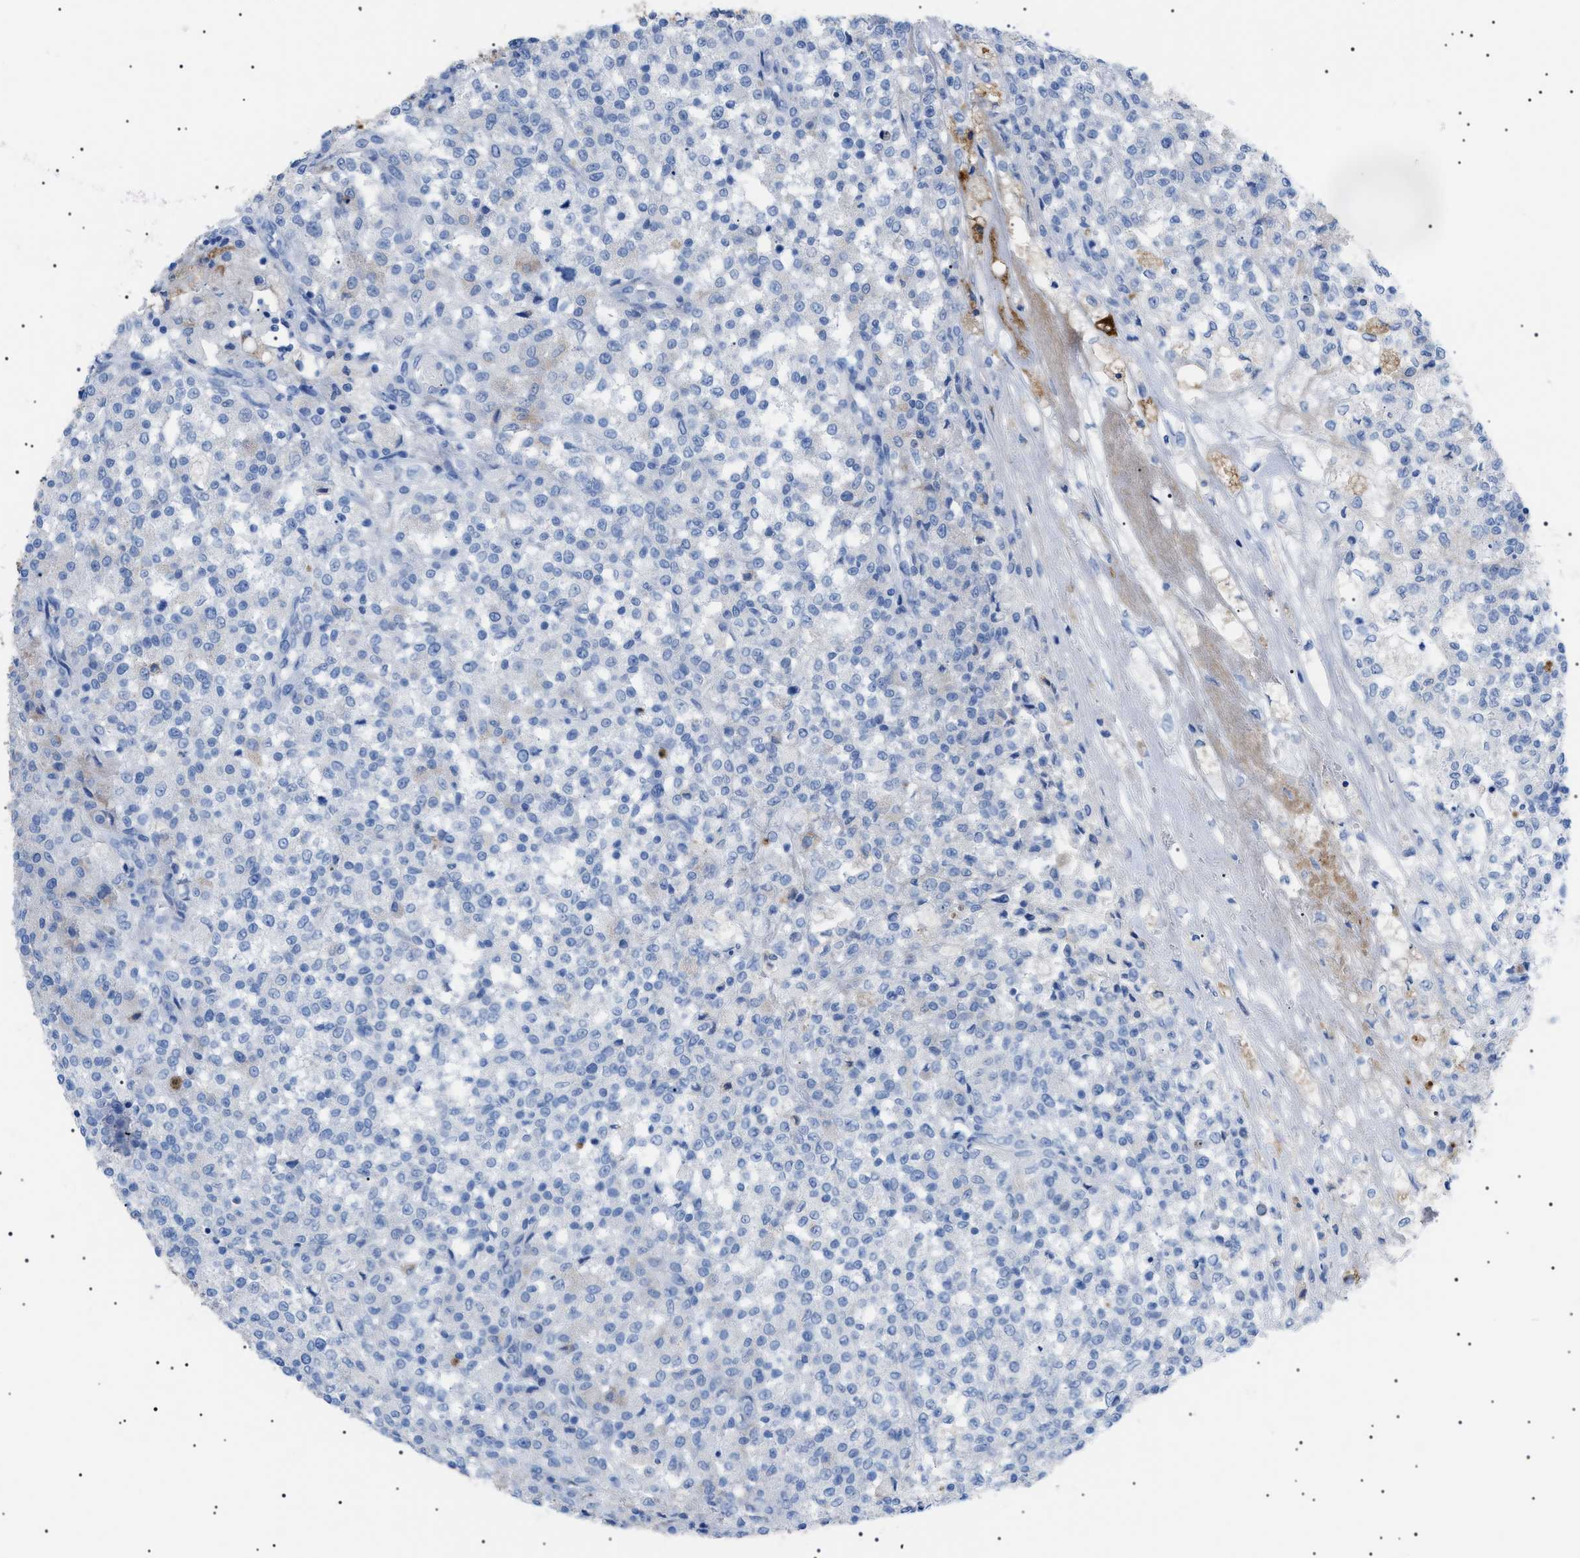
{"staining": {"intensity": "negative", "quantity": "none", "location": "none"}, "tissue": "testis cancer", "cell_type": "Tumor cells", "image_type": "cancer", "snomed": [{"axis": "morphology", "description": "Seminoma, NOS"}, {"axis": "topography", "description": "Testis"}], "caption": "Tumor cells show no significant staining in testis cancer (seminoma). Nuclei are stained in blue.", "gene": "LPA", "patient": {"sex": "male", "age": 59}}